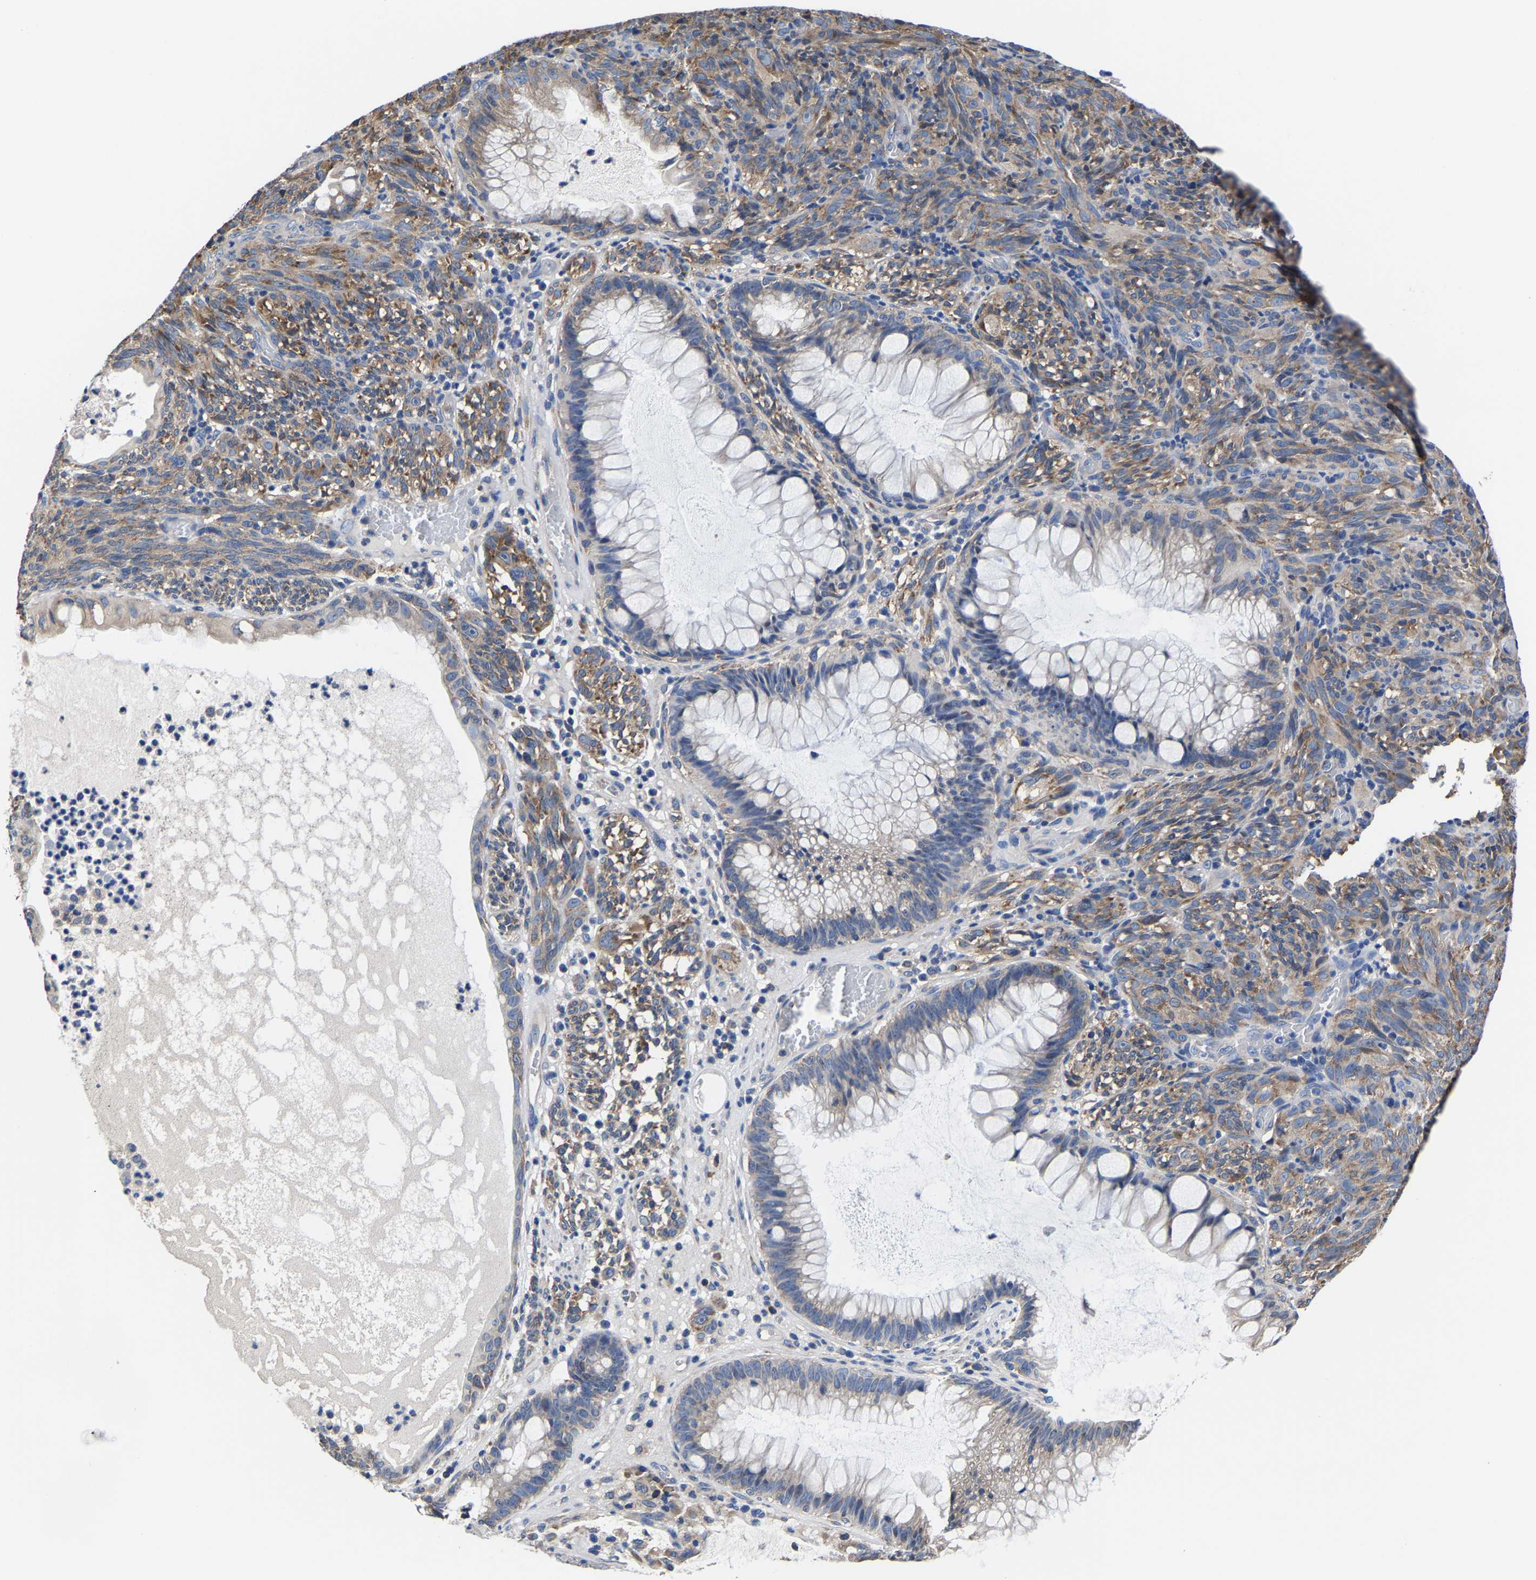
{"staining": {"intensity": "weak", "quantity": ">75%", "location": "cytoplasmic/membranous"}, "tissue": "melanoma", "cell_type": "Tumor cells", "image_type": "cancer", "snomed": [{"axis": "morphology", "description": "Malignant melanoma, NOS"}, {"axis": "topography", "description": "Rectum"}], "caption": "The photomicrograph shows immunohistochemical staining of melanoma. There is weak cytoplasmic/membranous positivity is appreciated in approximately >75% of tumor cells. (Brightfield microscopy of DAB IHC at high magnification).", "gene": "SRPK2", "patient": {"sex": "female", "age": 81}}